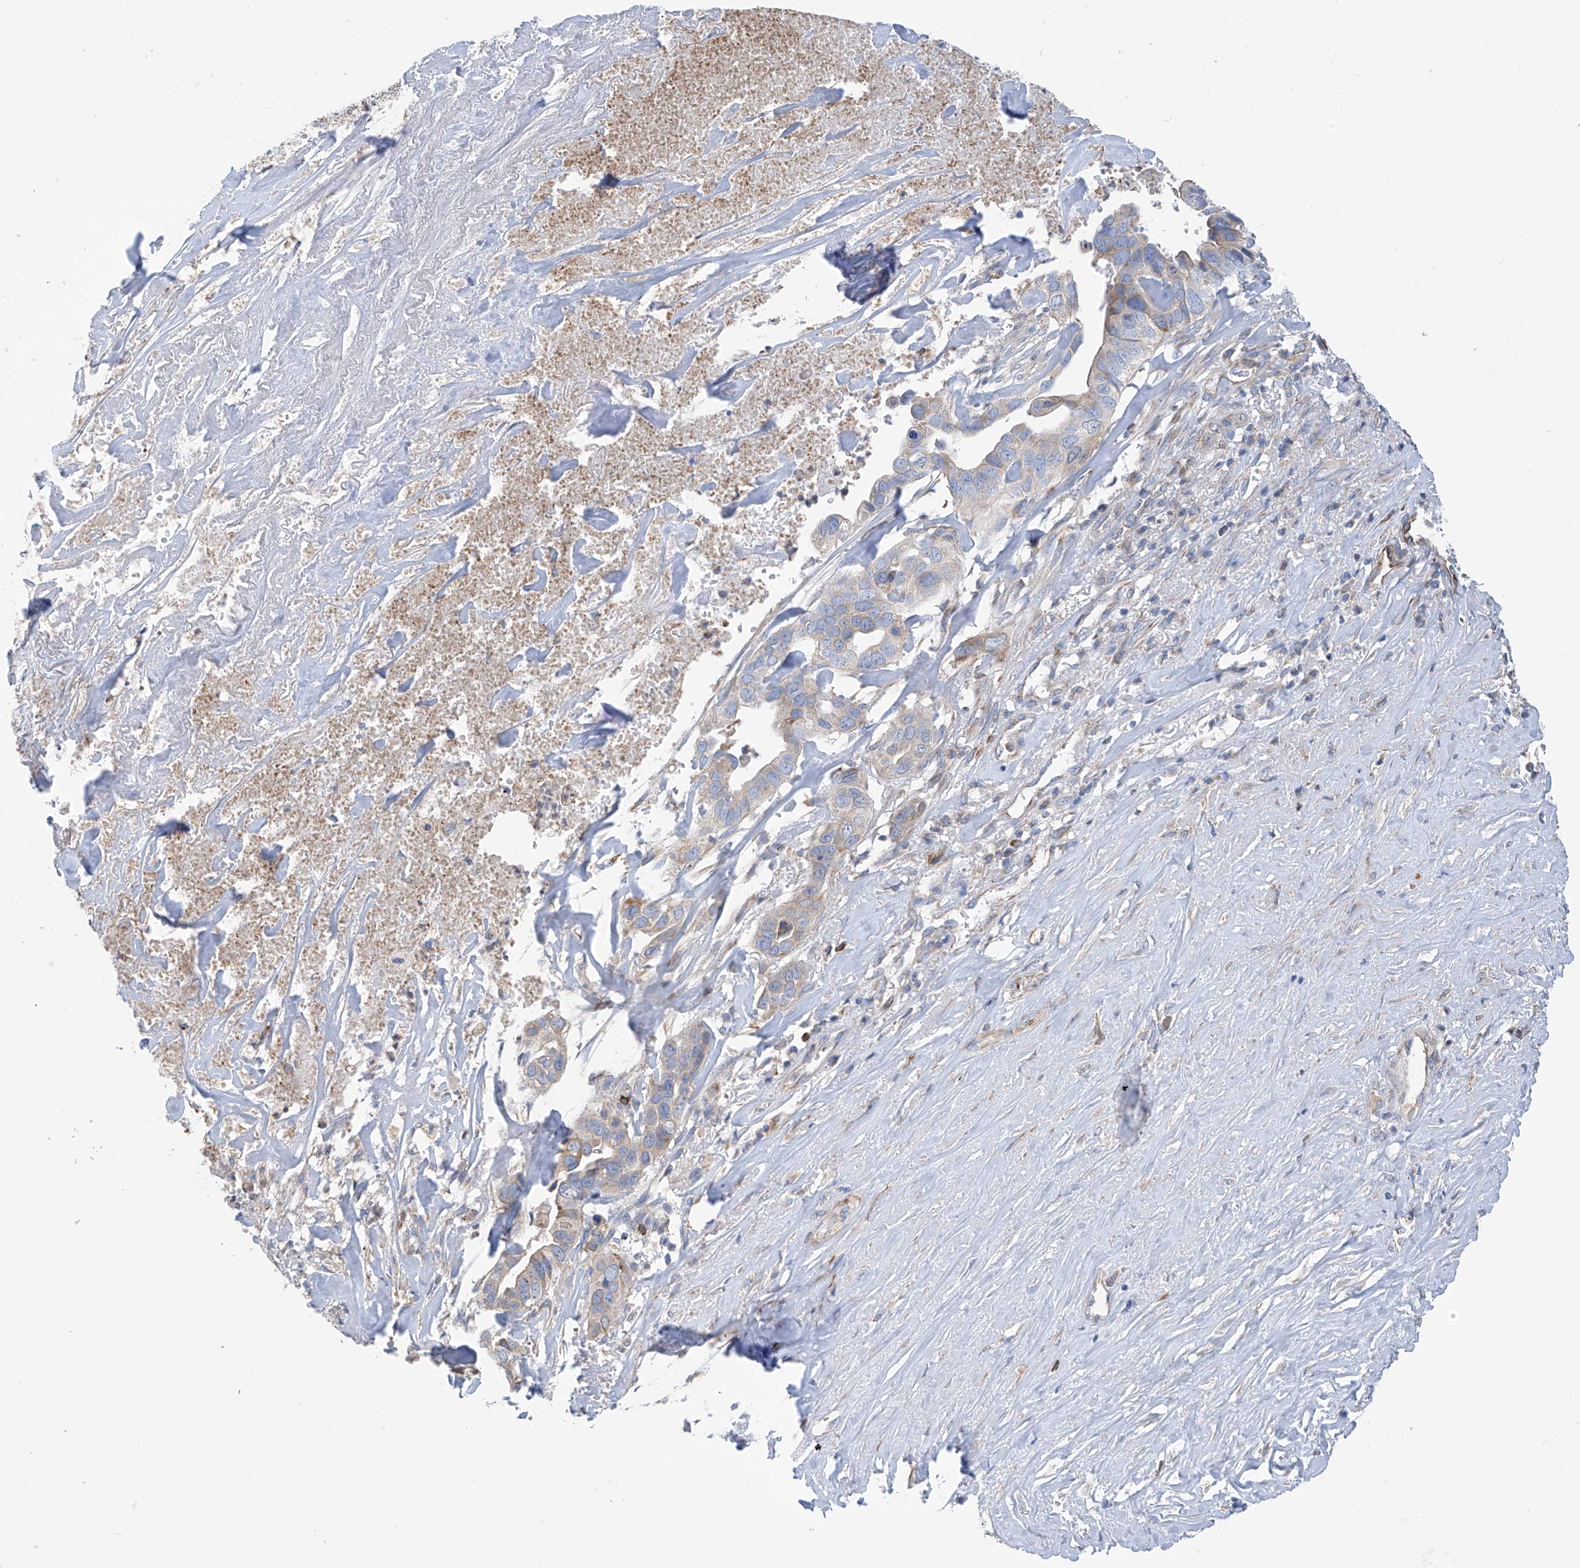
{"staining": {"intensity": "negative", "quantity": "none", "location": "none"}, "tissue": "liver cancer", "cell_type": "Tumor cells", "image_type": "cancer", "snomed": [{"axis": "morphology", "description": "Cholangiocarcinoma"}, {"axis": "topography", "description": "Liver"}], "caption": "High power microscopy photomicrograph of an IHC photomicrograph of liver cholangiocarcinoma, revealing no significant staining in tumor cells.", "gene": "EIF5B", "patient": {"sex": "female", "age": 79}}